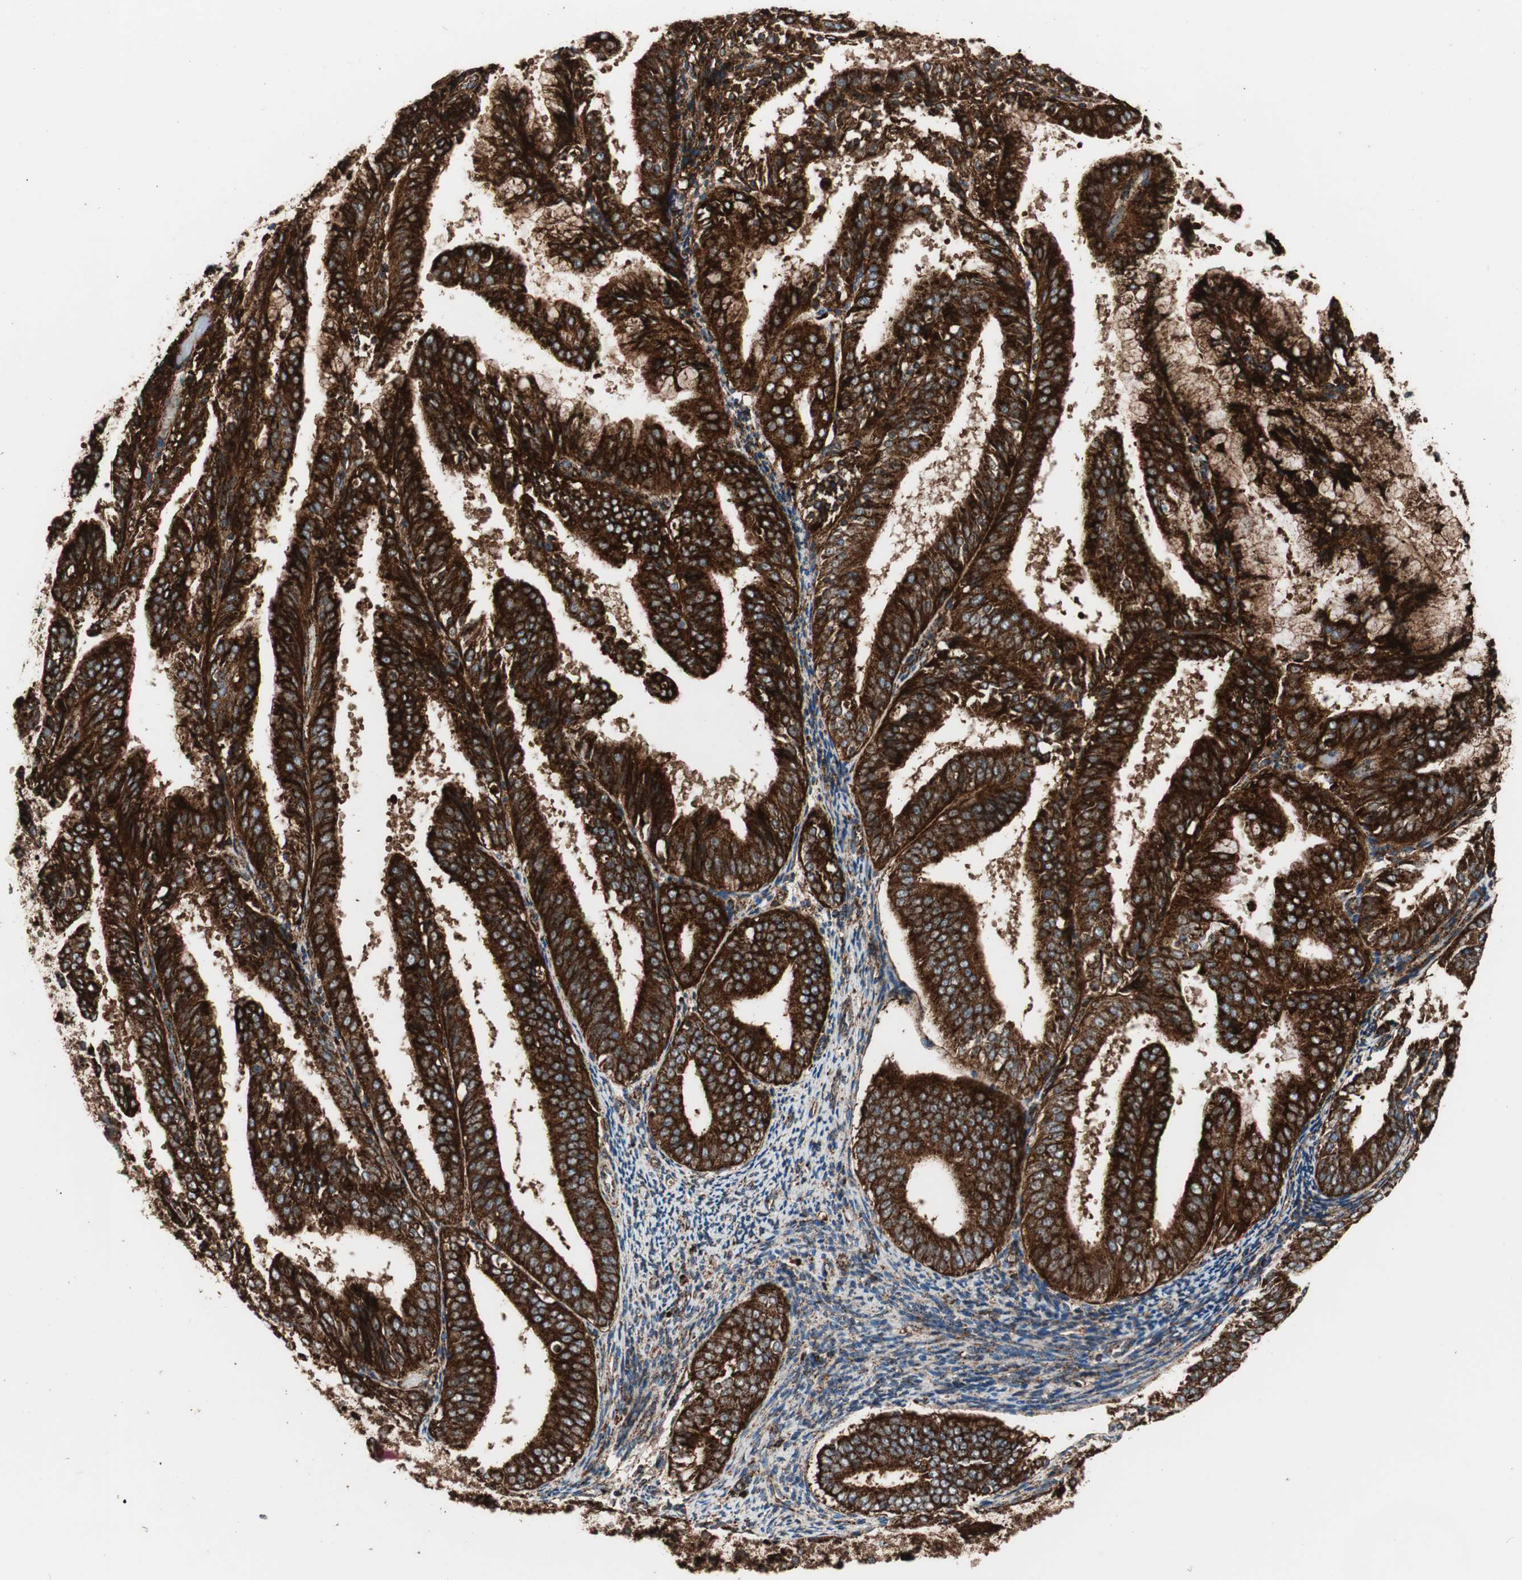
{"staining": {"intensity": "strong", "quantity": ">75%", "location": "cytoplasmic/membranous"}, "tissue": "endometrial cancer", "cell_type": "Tumor cells", "image_type": "cancer", "snomed": [{"axis": "morphology", "description": "Adenocarcinoma, NOS"}, {"axis": "topography", "description": "Endometrium"}], "caption": "Protein expression analysis of human adenocarcinoma (endometrial) reveals strong cytoplasmic/membranous staining in approximately >75% of tumor cells.", "gene": "LAMP1", "patient": {"sex": "female", "age": 63}}